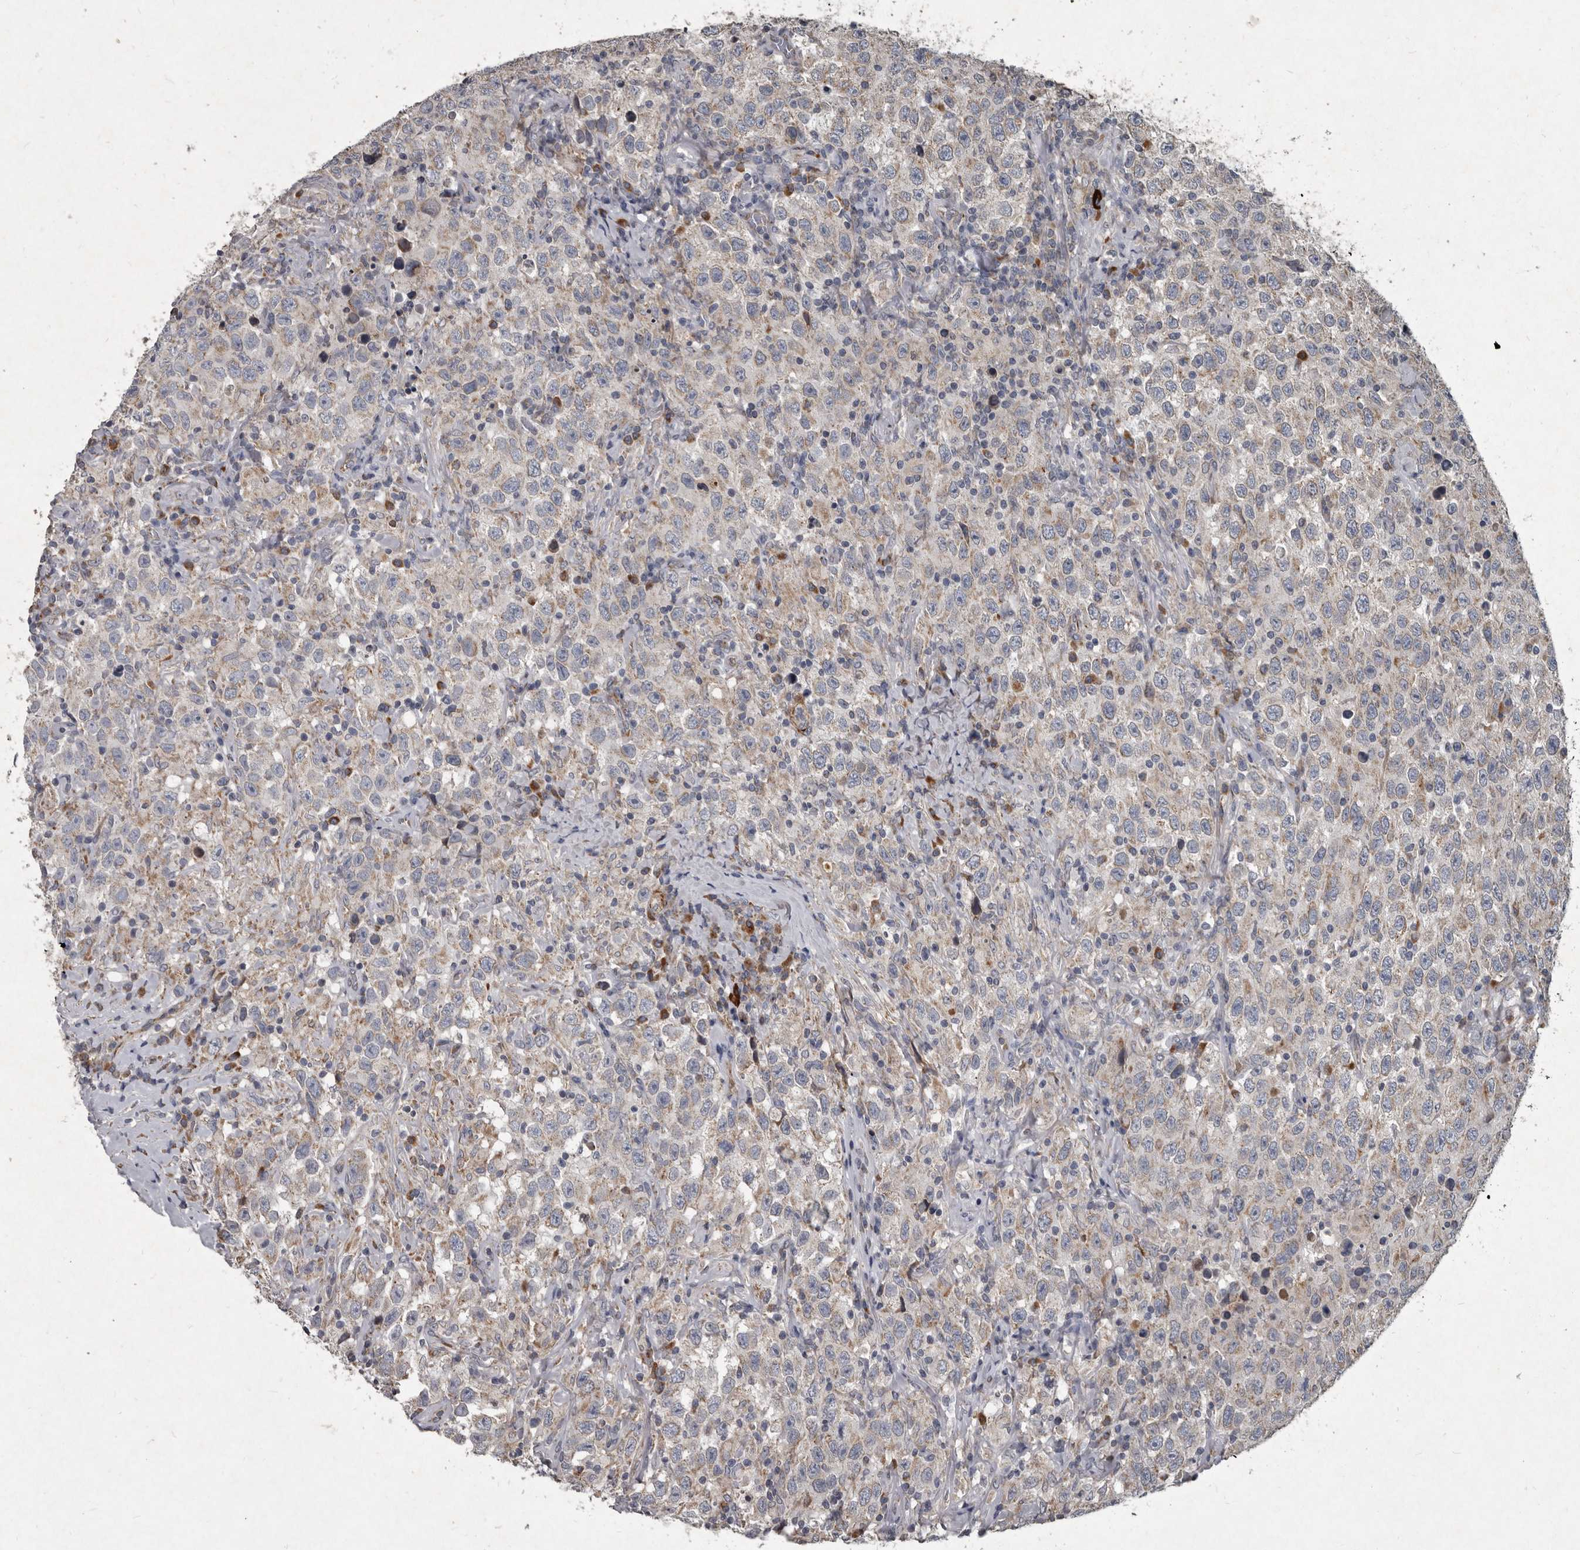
{"staining": {"intensity": "weak", "quantity": "<25%", "location": "cytoplasmic/membranous"}, "tissue": "testis cancer", "cell_type": "Tumor cells", "image_type": "cancer", "snomed": [{"axis": "morphology", "description": "Seminoma, NOS"}, {"axis": "topography", "description": "Testis"}], "caption": "Tumor cells are negative for protein expression in human seminoma (testis).", "gene": "MRPS15", "patient": {"sex": "male", "age": 41}}